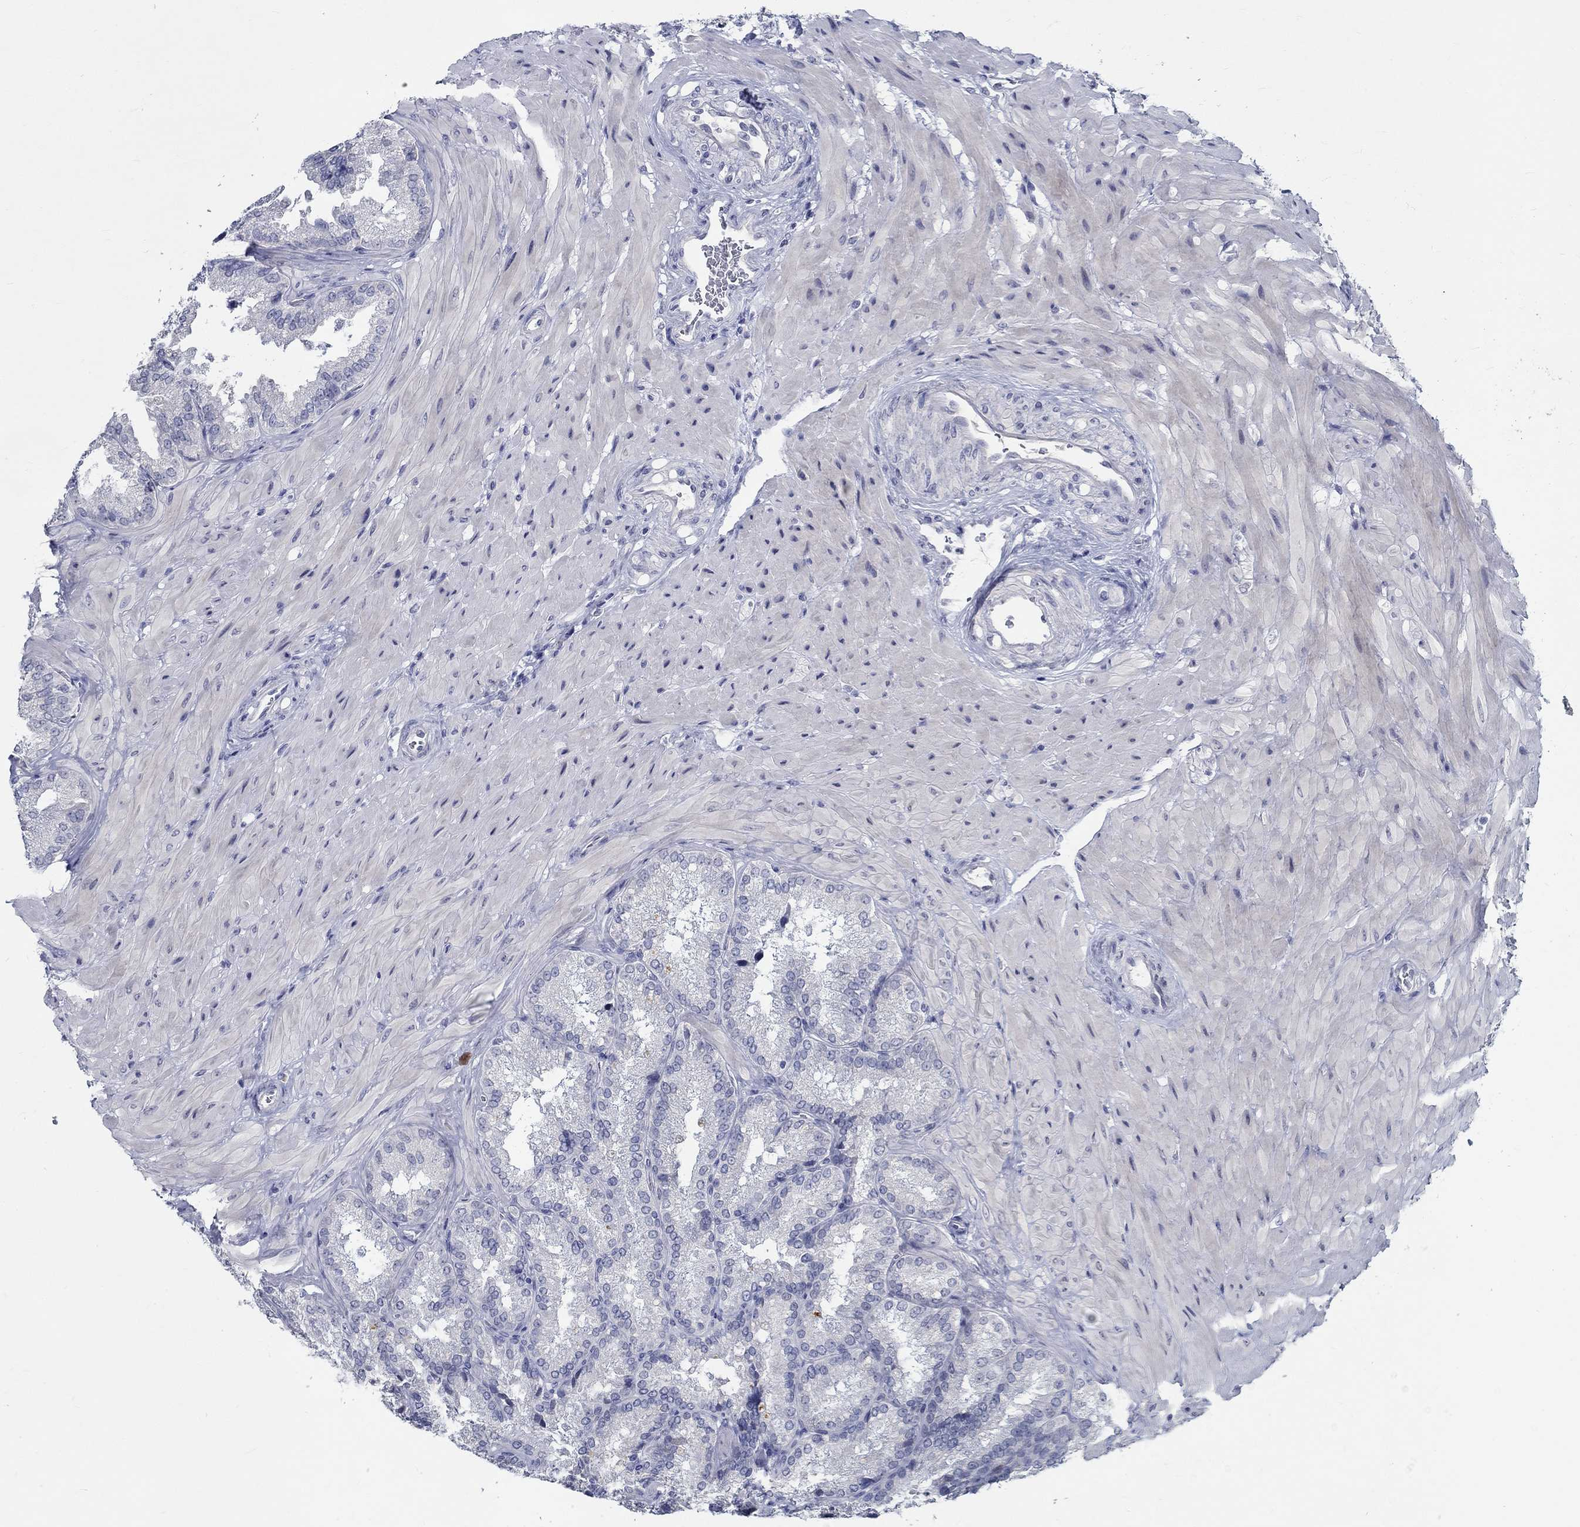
{"staining": {"intensity": "negative", "quantity": "none", "location": "none"}, "tissue": "seminal vesicle", "cell_type": "Glandular cells", "image_type": "normal", "snomed": [{"axis": "morphology", "description": "Normal tissue, NOS"}, {"axis": "topography", "description": "Seminal veicle"}], "caption": "DAB immunohistochemical staining of benign human seminal vesicle shows no significant staining in glandular cells. The staining was performed using DAB to visualize the protein expression in brown, while the nuclei were stained in blue with hematoxylin (Magnification: 20x).", "gene": "CETN1", "patient": {"sex": "male", "age": 37}}